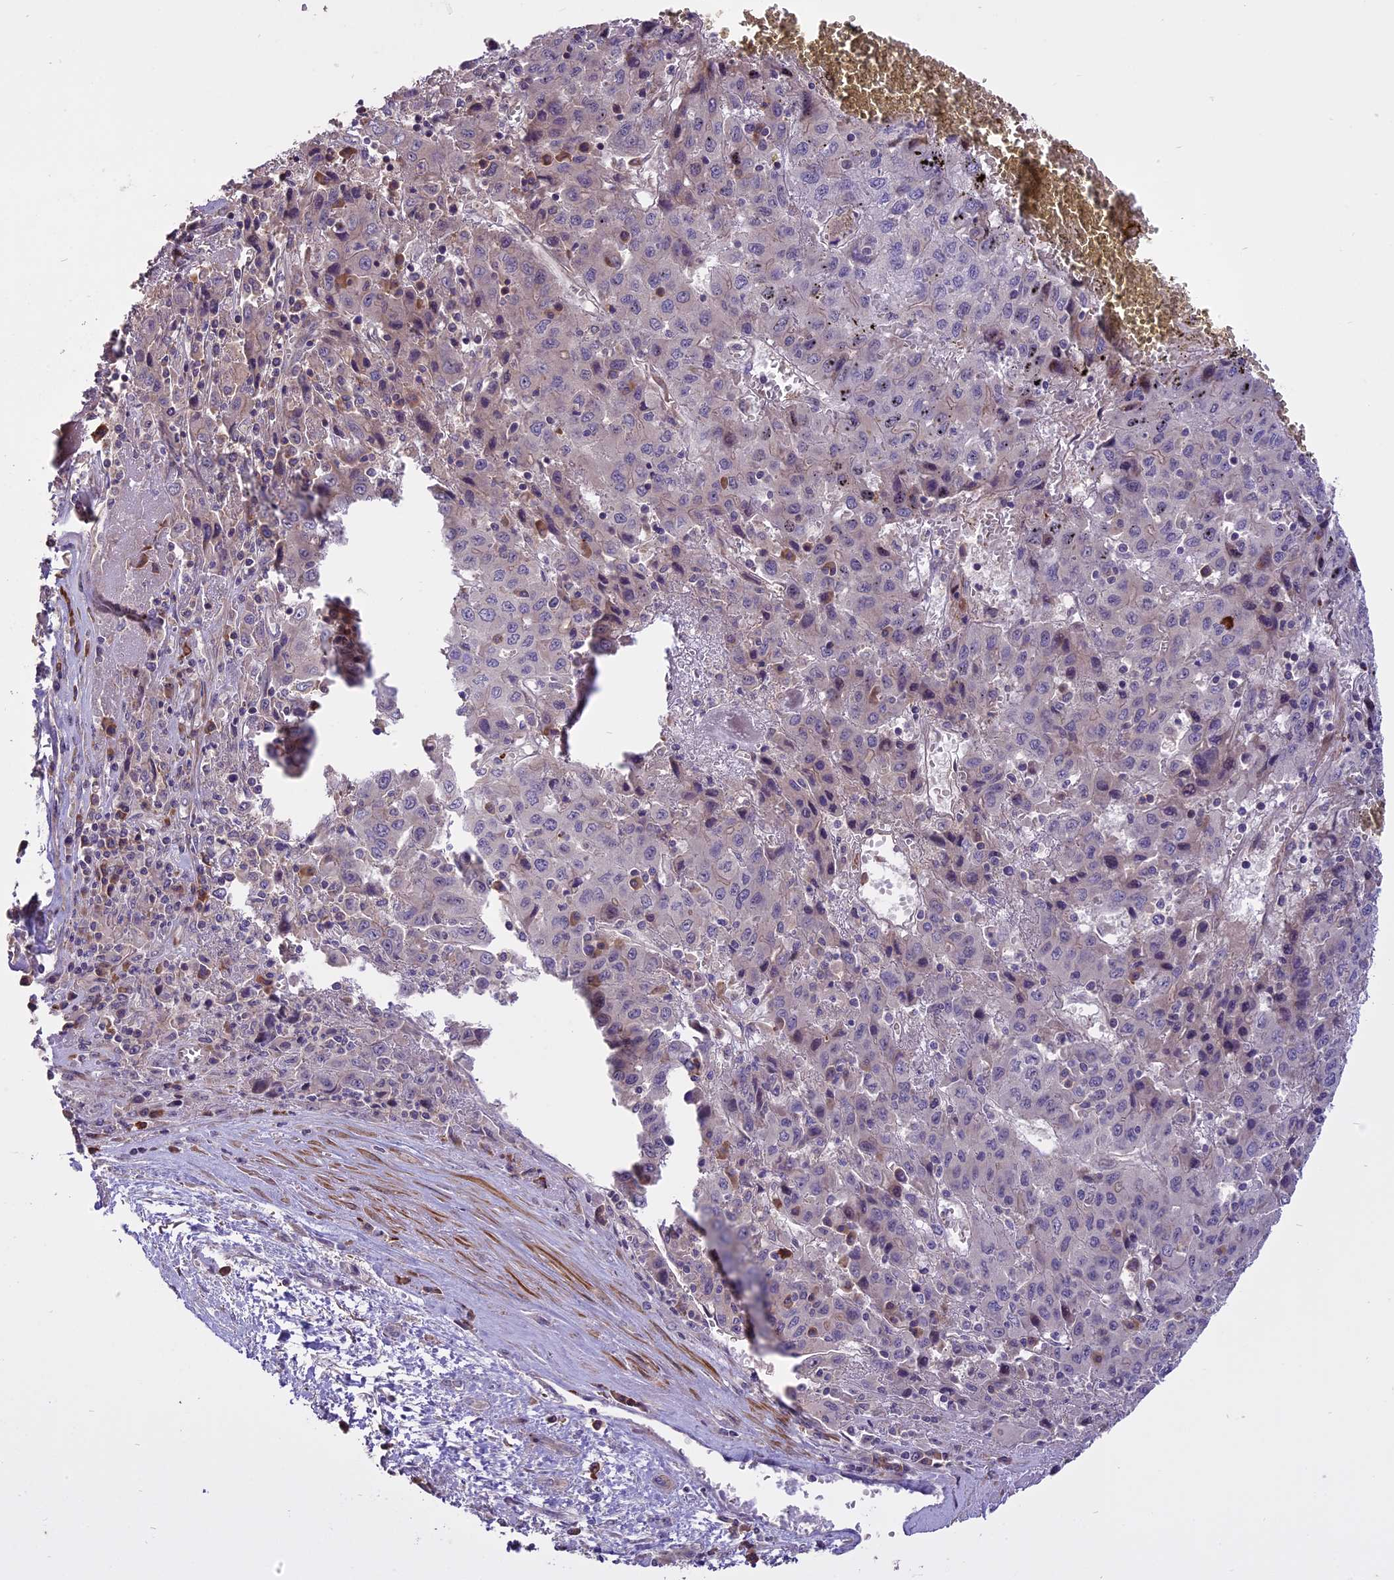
{"staining": {"intensity": "negative", "quantity": "none", "location": "none"}, "tissue": "liver cancer", "cell_type": "Tumor cells", "image_type": "cancer", "snomed": [{"axis": "morphology", "description": "Carcinoma, Hepatocellular, NOS"}, {"axis": "topography", "description": "Liver"}], "caption": "Immunohistochemistry histopathology image of neoplastic tissue: liver cancer (hepatocellular carcinoma) stained with DAB (3,3'-diaminobenzidine) displays no significant protein positivity in tumor cells.", "gene": "ENHO", "patient": {"sex": "female", "age": 53}}